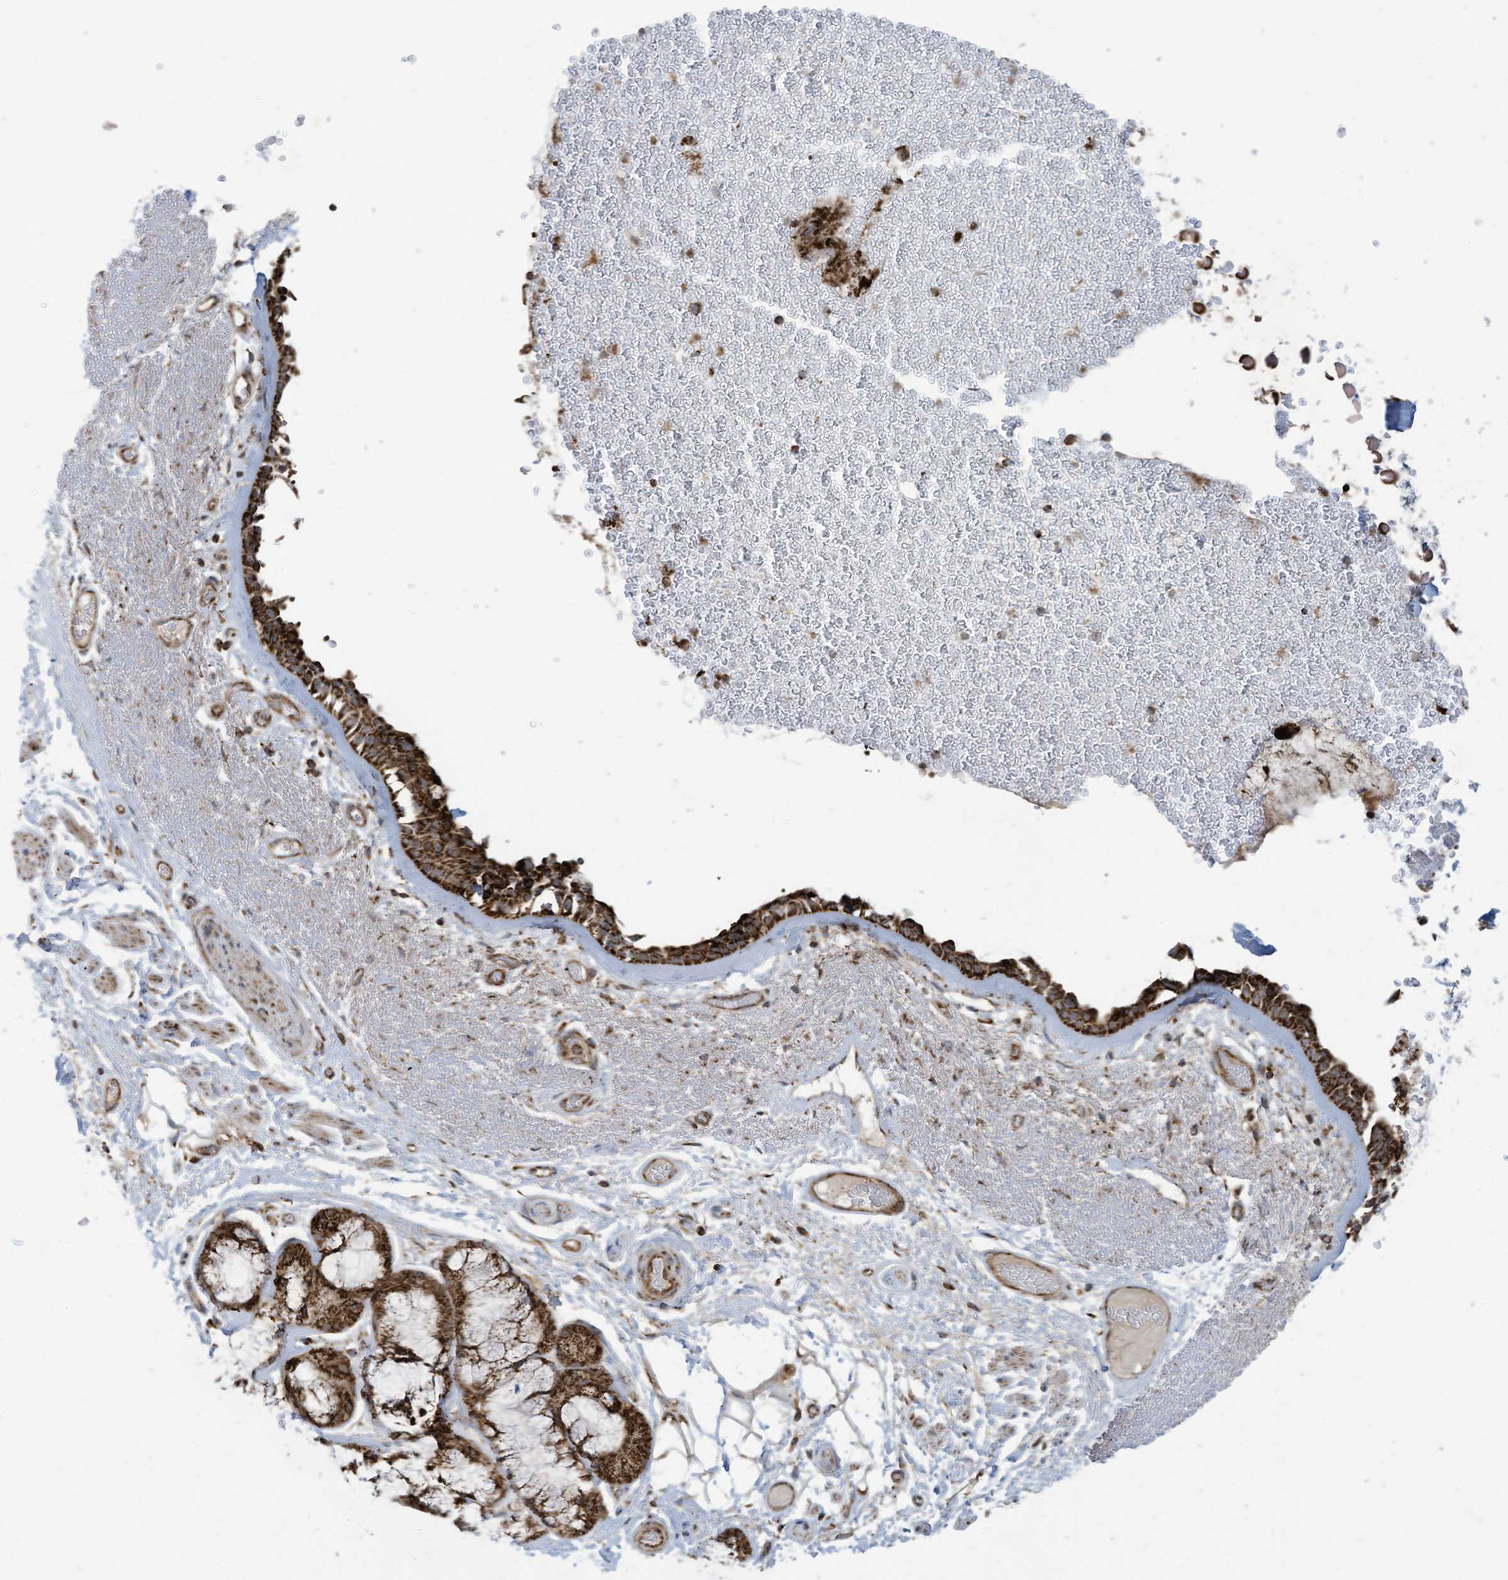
{"staining": {"intensity": "strong", "quantity": ">75%", "location": "cytoplasmic/membranous"}, "tissue": "bronchus", "cell_type": "Respiratory epithelial cells", "image_type": "normal", "snomed": [{"axis": "morphology", "description": "Normal tissue, NOS"}, {"axis": "morphology", "description": "Squamous cell carcinoma, NOS"}, {"axis": "topography", "description": "Lymph node"}, {"axis": "topography", "description": "Bronchus"}, {"axis": "topography", "description": "Lung"}], "caption": "Bronchus stained with immunohistochemistry exhibits strong cytoplasmic/membranous staining in about >75% of respiratory epithelial cells. Immunohistochemistry stains the protein of interest in brown and the nuclei are stained blue.", "gene": "COX10", "patient": {"sex": "male", "age": 66}}